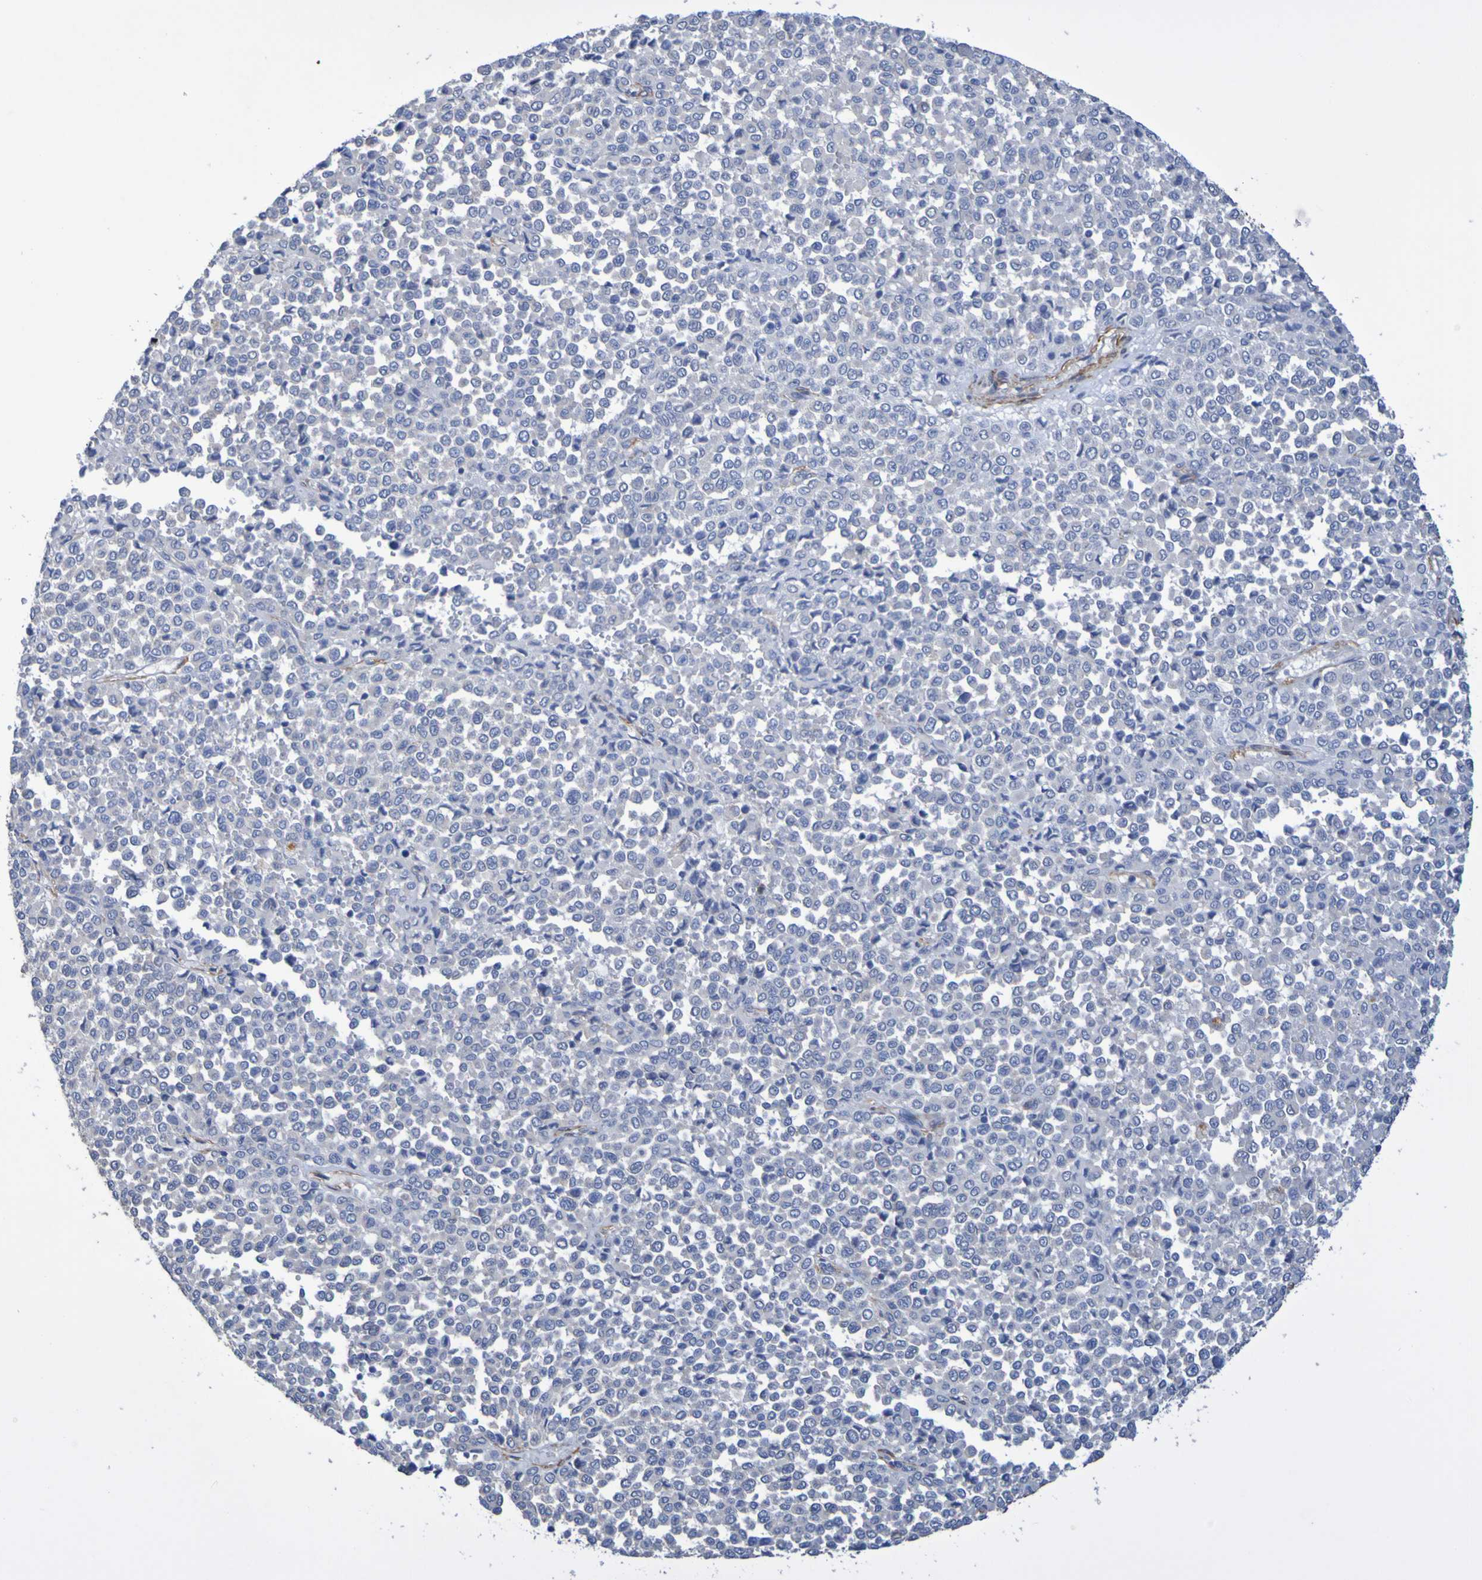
{"staining": {"intensity": "negative", "quantity": "none", "location": "none"}, "tissue": "melanoma", "cell_type": "Tumor cells", "image_type": "cancer", "snomed": [{"axis": "morphology", "description": "Malignant melanoma, Metastatic site"}, {"axis": "topography", "description": "Pancreas"}], "caption": "The micrograph reveals no staining of tumor cells in melanoma.", "gene": "SRPRB", "patient": {"sex": "female", "age": 30}}